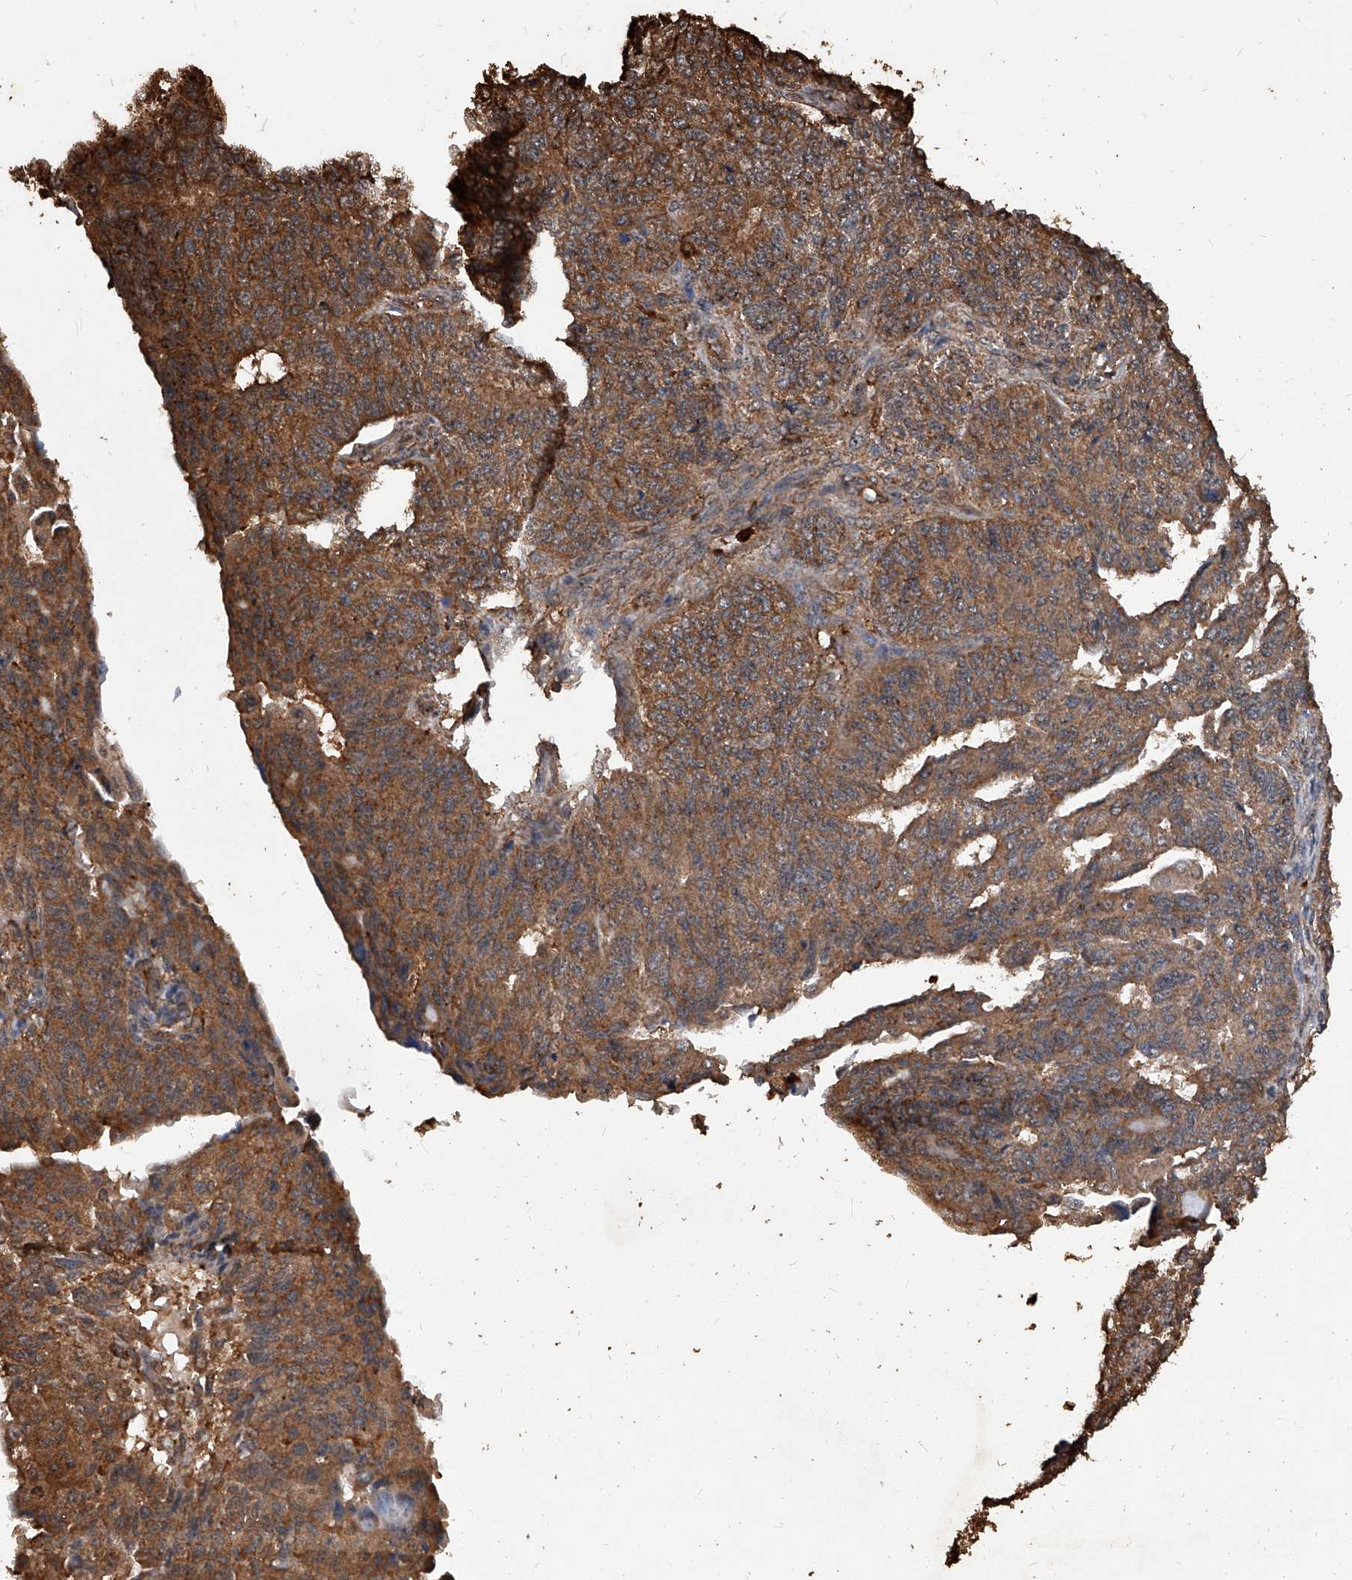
{"staining": {"intensity": "strong", "quantity": ">75%", "location": "cytoplasmic/membranous"}, "tissue": "endometrial cancer", "cell_type": "Tumor cells", "image_type": "cancer", "snomed": [{"axis": "morphology", "description": "Adenocarcinoma, NOS"}, {"axis": "topography", "description": "Endometrium"}], "caption": "Endometrial adenocarcinoma stained with immunohistochemistry exhibits strong cytoplasmic/membranous positivity in about >75% of tumor cells.", "gene": "UCP2", "patient": {"sex": "female", "age": 32}}